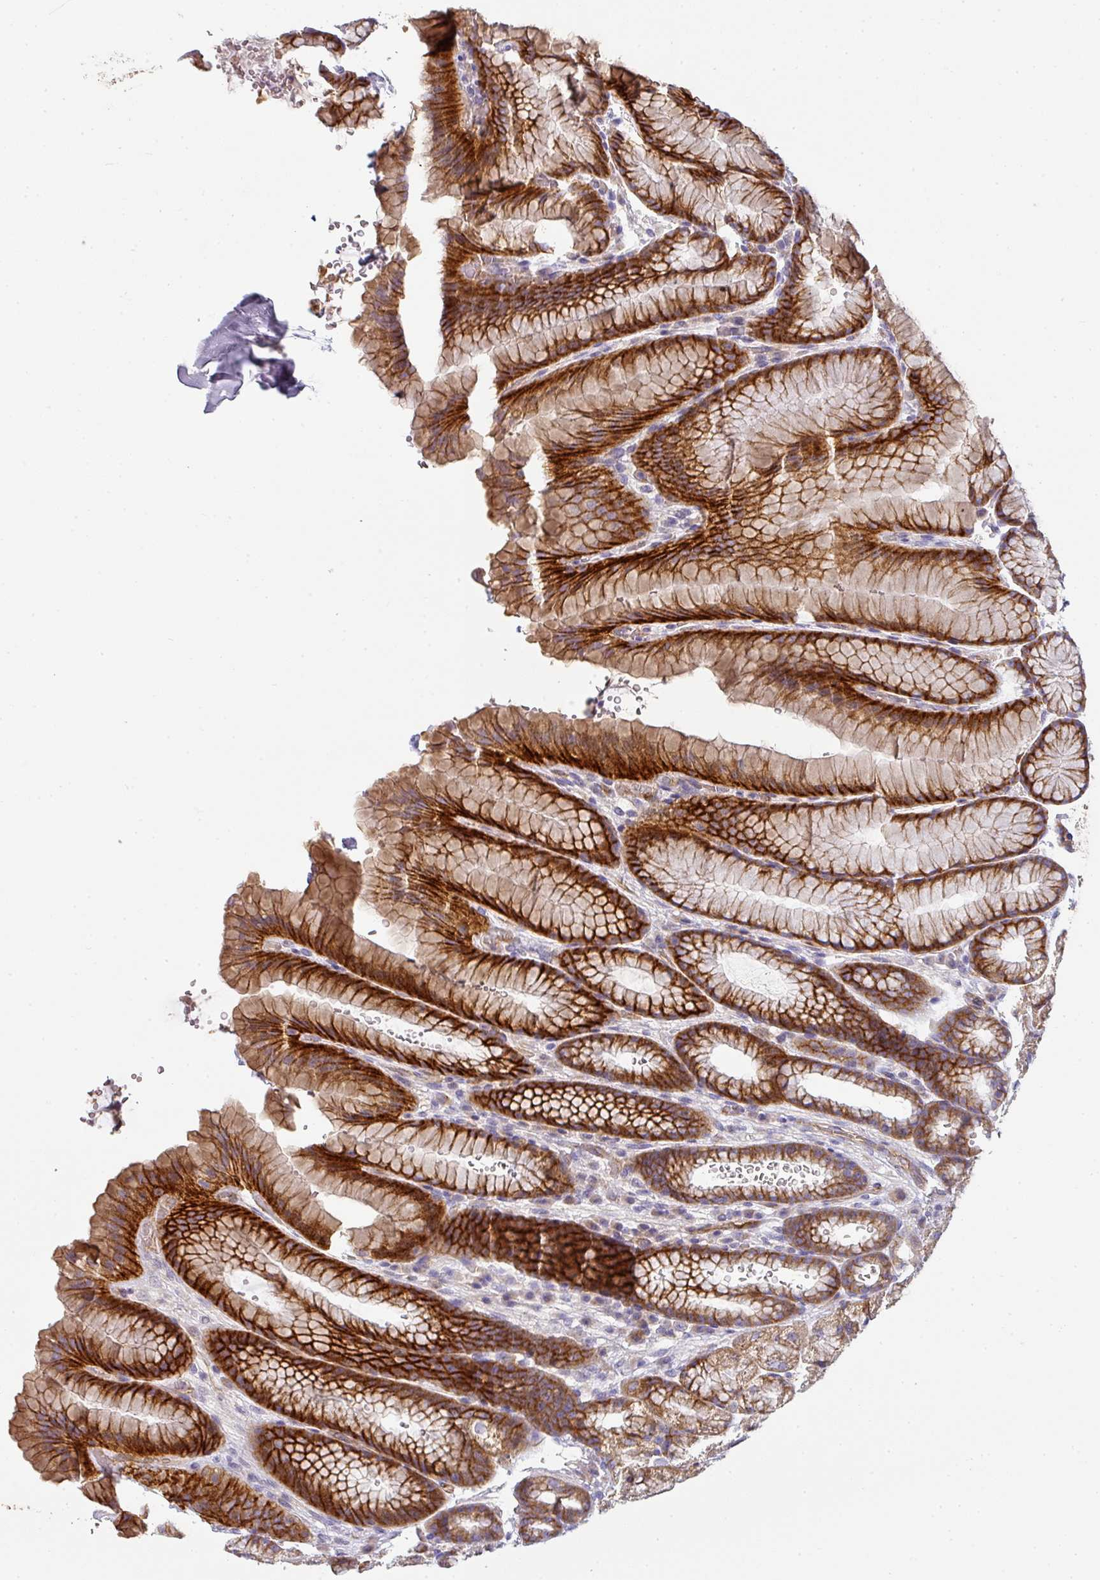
{"staining": {"intensity": "strong", "quantity": "25%-75%", "location": "cytoplasmic/membranous"}, "tissue": "stomach", "cell_type": "Glandular cells", "image_type": "normal", "snomed": [{"axis": "morphology", "description": "Normal tissue, NOS"}, {"axis": "morphology", "description": "Adenocarcinoma, NOS"}, {"axis": "topography", "description": "Stomach"}], "caption": "High-power microscopy captured an immunohistochemistry photomicrograph of benign stomach, revealing strong cytoplasmic/membranous positivity in about 25%-75% of glandular cells.", "gene": "PCDH1", "patient": {"sex": "male", "age": 57}}